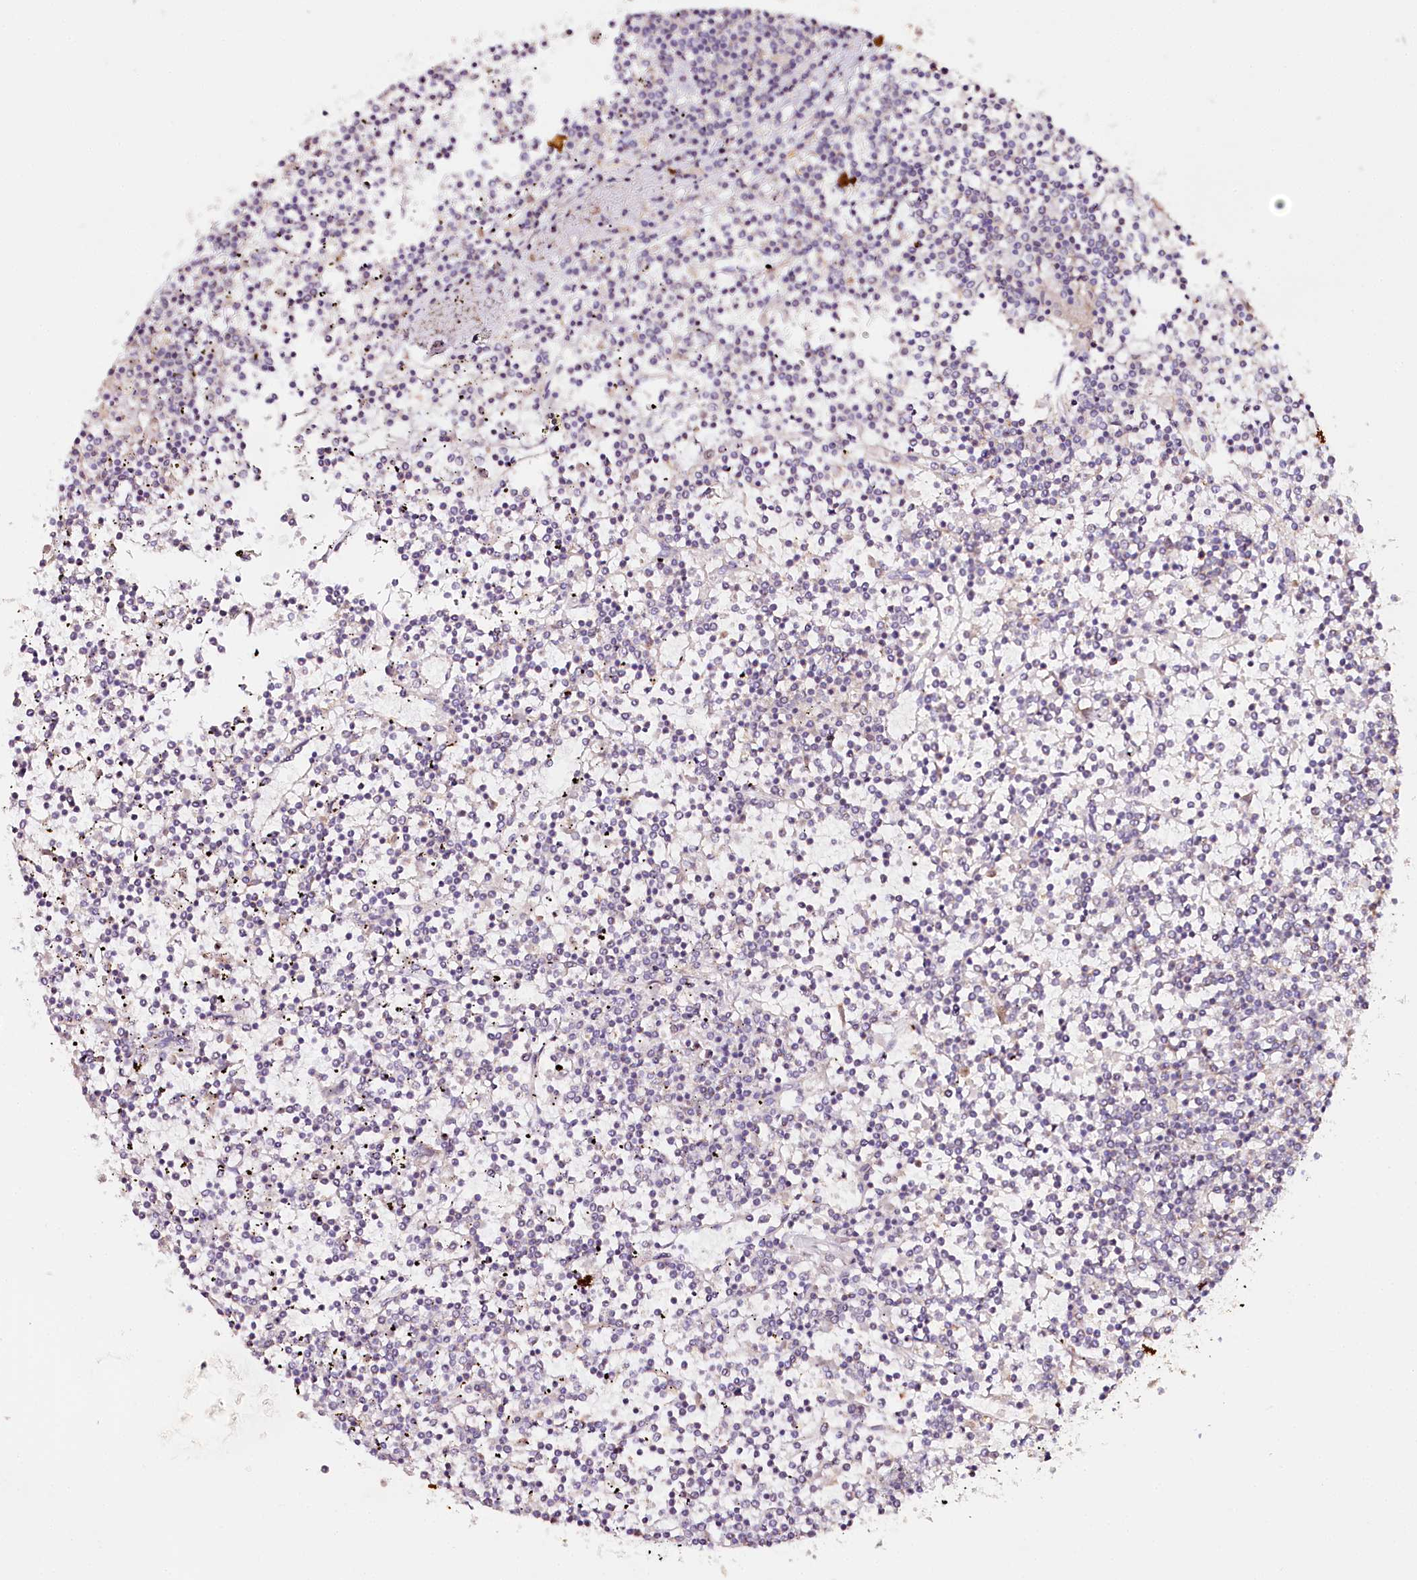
{"staining": {"intensity": "negative", "quantity": "none", "location": "none"}, "tissue": "lymphoma", "cell_type": "Tumor cells", "image_type": "cancer", "snomed": [{"axis": "morphology", "description": "Malignant lymphoma, non-Hodgkin's type, Low grade"}, {"axis": "topography", "description": "Spleen"}], "caption": "The histopathology image reveals no significant positivity in tumor cells of lymphoma.", "gene": "MMP25", "patient": {"sex": "female", "age": 19}}